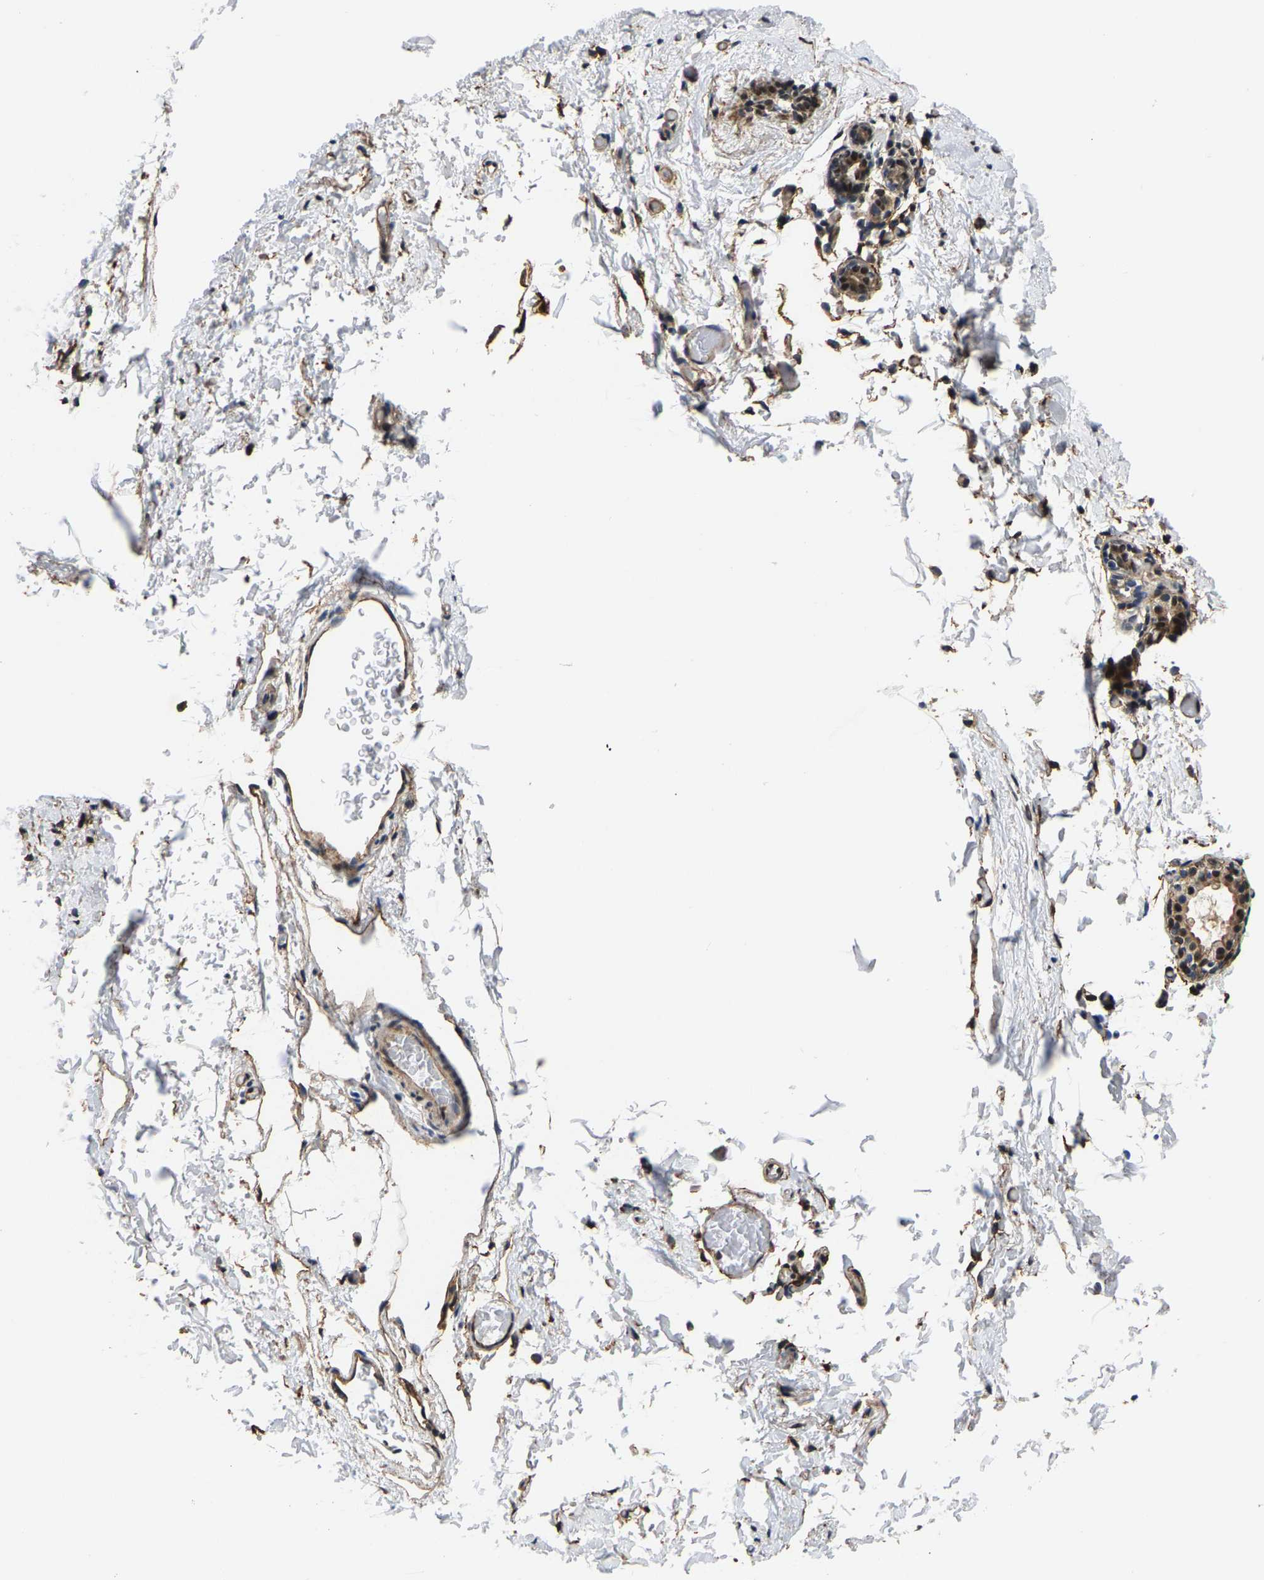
{"staining": {"intensity": "negative", "quantity": "none", "location": "none"}, "tissue": "breast", "cell_type": "Adipocytes", "image_type": "normal", "snomed": [{"axis": "morphology", "description": "Normal tissue, NOS"}, {"axis": "topography", "description": "Breast"}], "caption": "Micrograph shows no significant protein expression in adipocytes of normal breast.", "gene": "GTPBP10", "patient": {"sex": "female", "age": 62}}